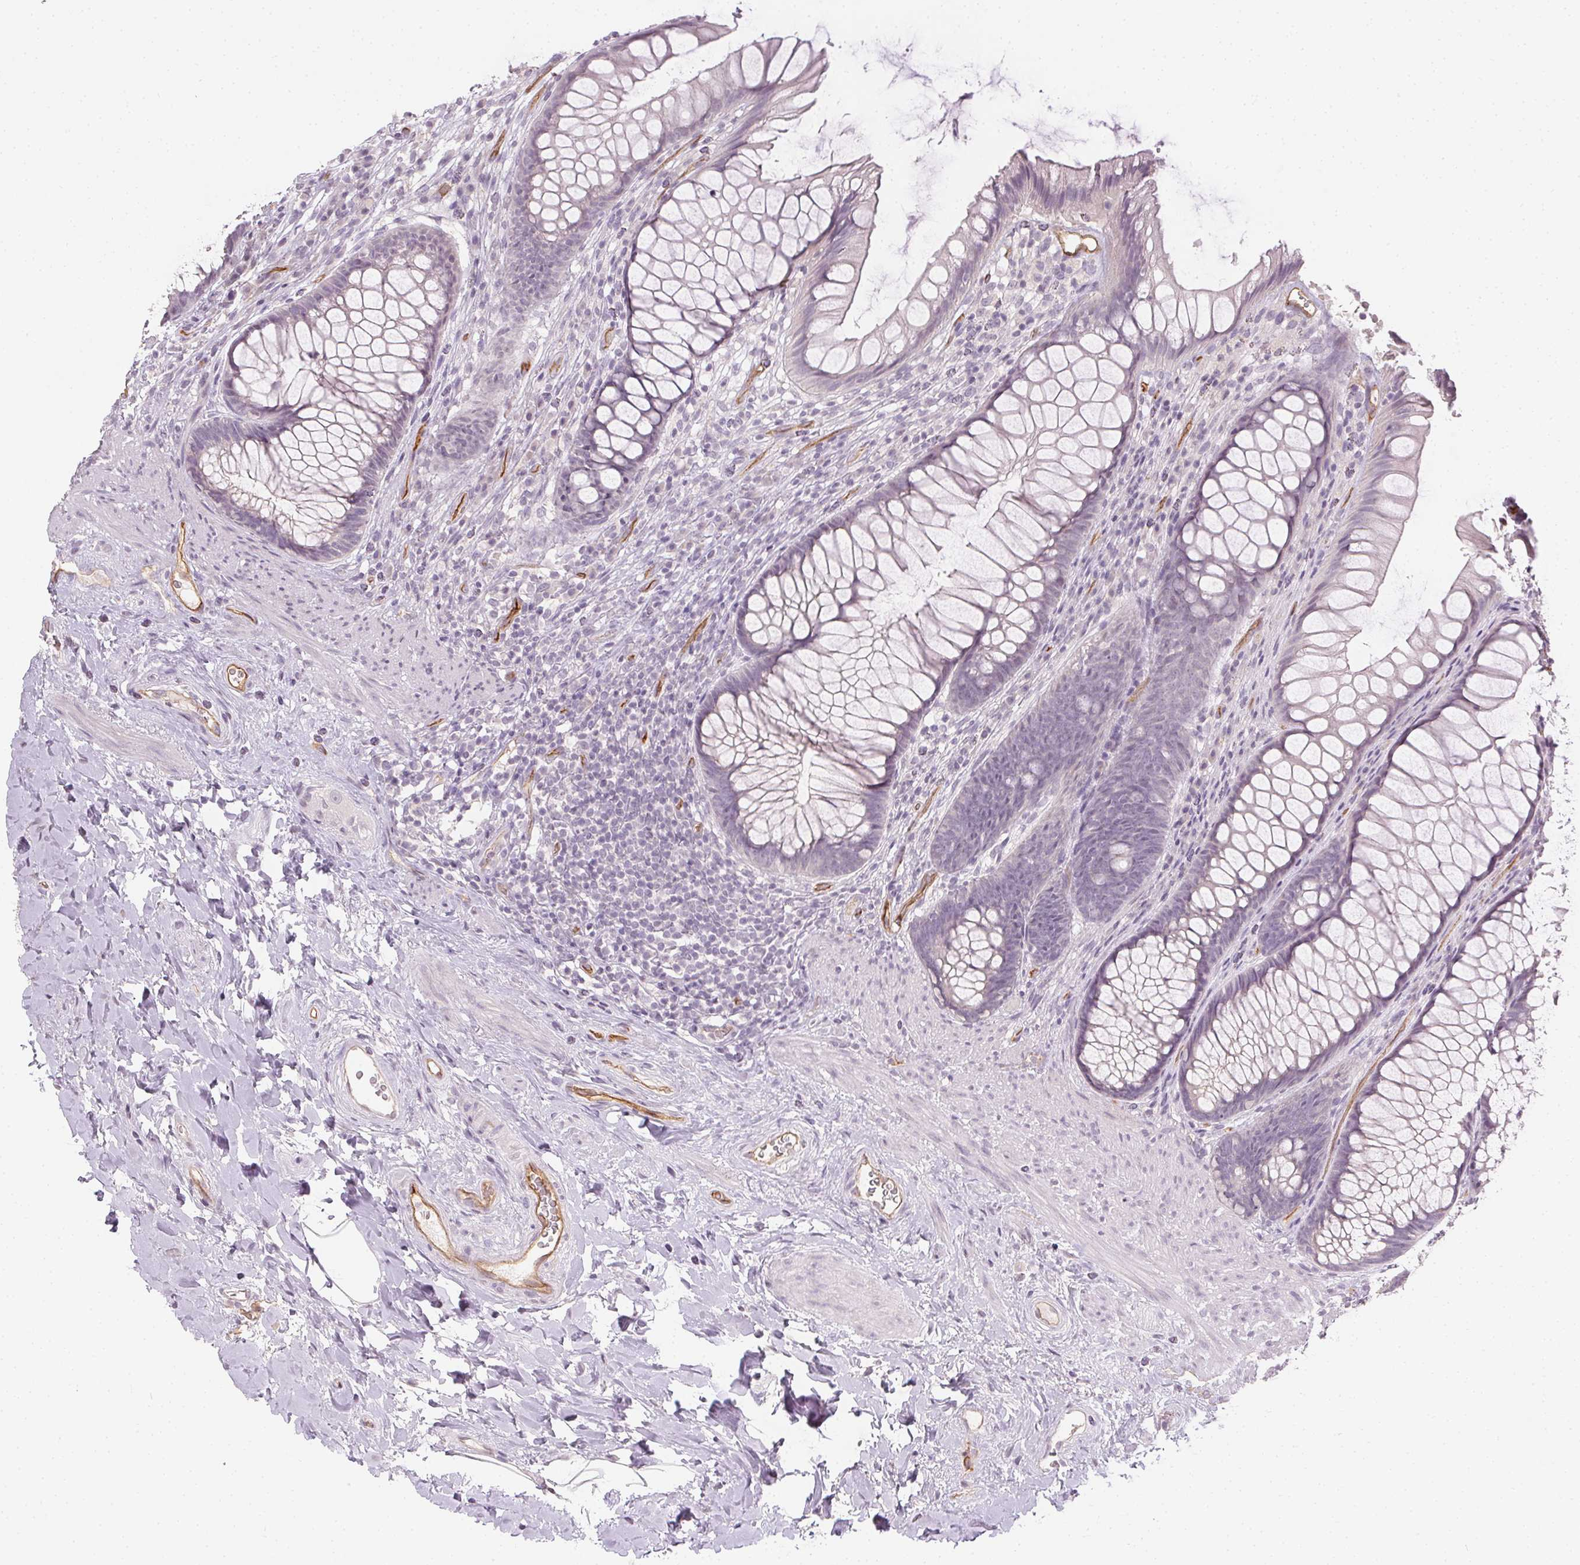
{"staining": {"intensity": "negative", "quantity": "none", "location": "none"}, "tissue": "rectum", "cell_type": "Glandular cells", "image_type": "normal", "snomed": [{"axis": "morphology", "description": "Normal tissue, NOS"}, {"axis": "topography", "description": "Rectum"}], "caption": "This is a image of IHC staining of normal rectum, which shows no expression in glandular cells.", "gene": "PODXL", "patient": {"sex": "male", "age": 53}}